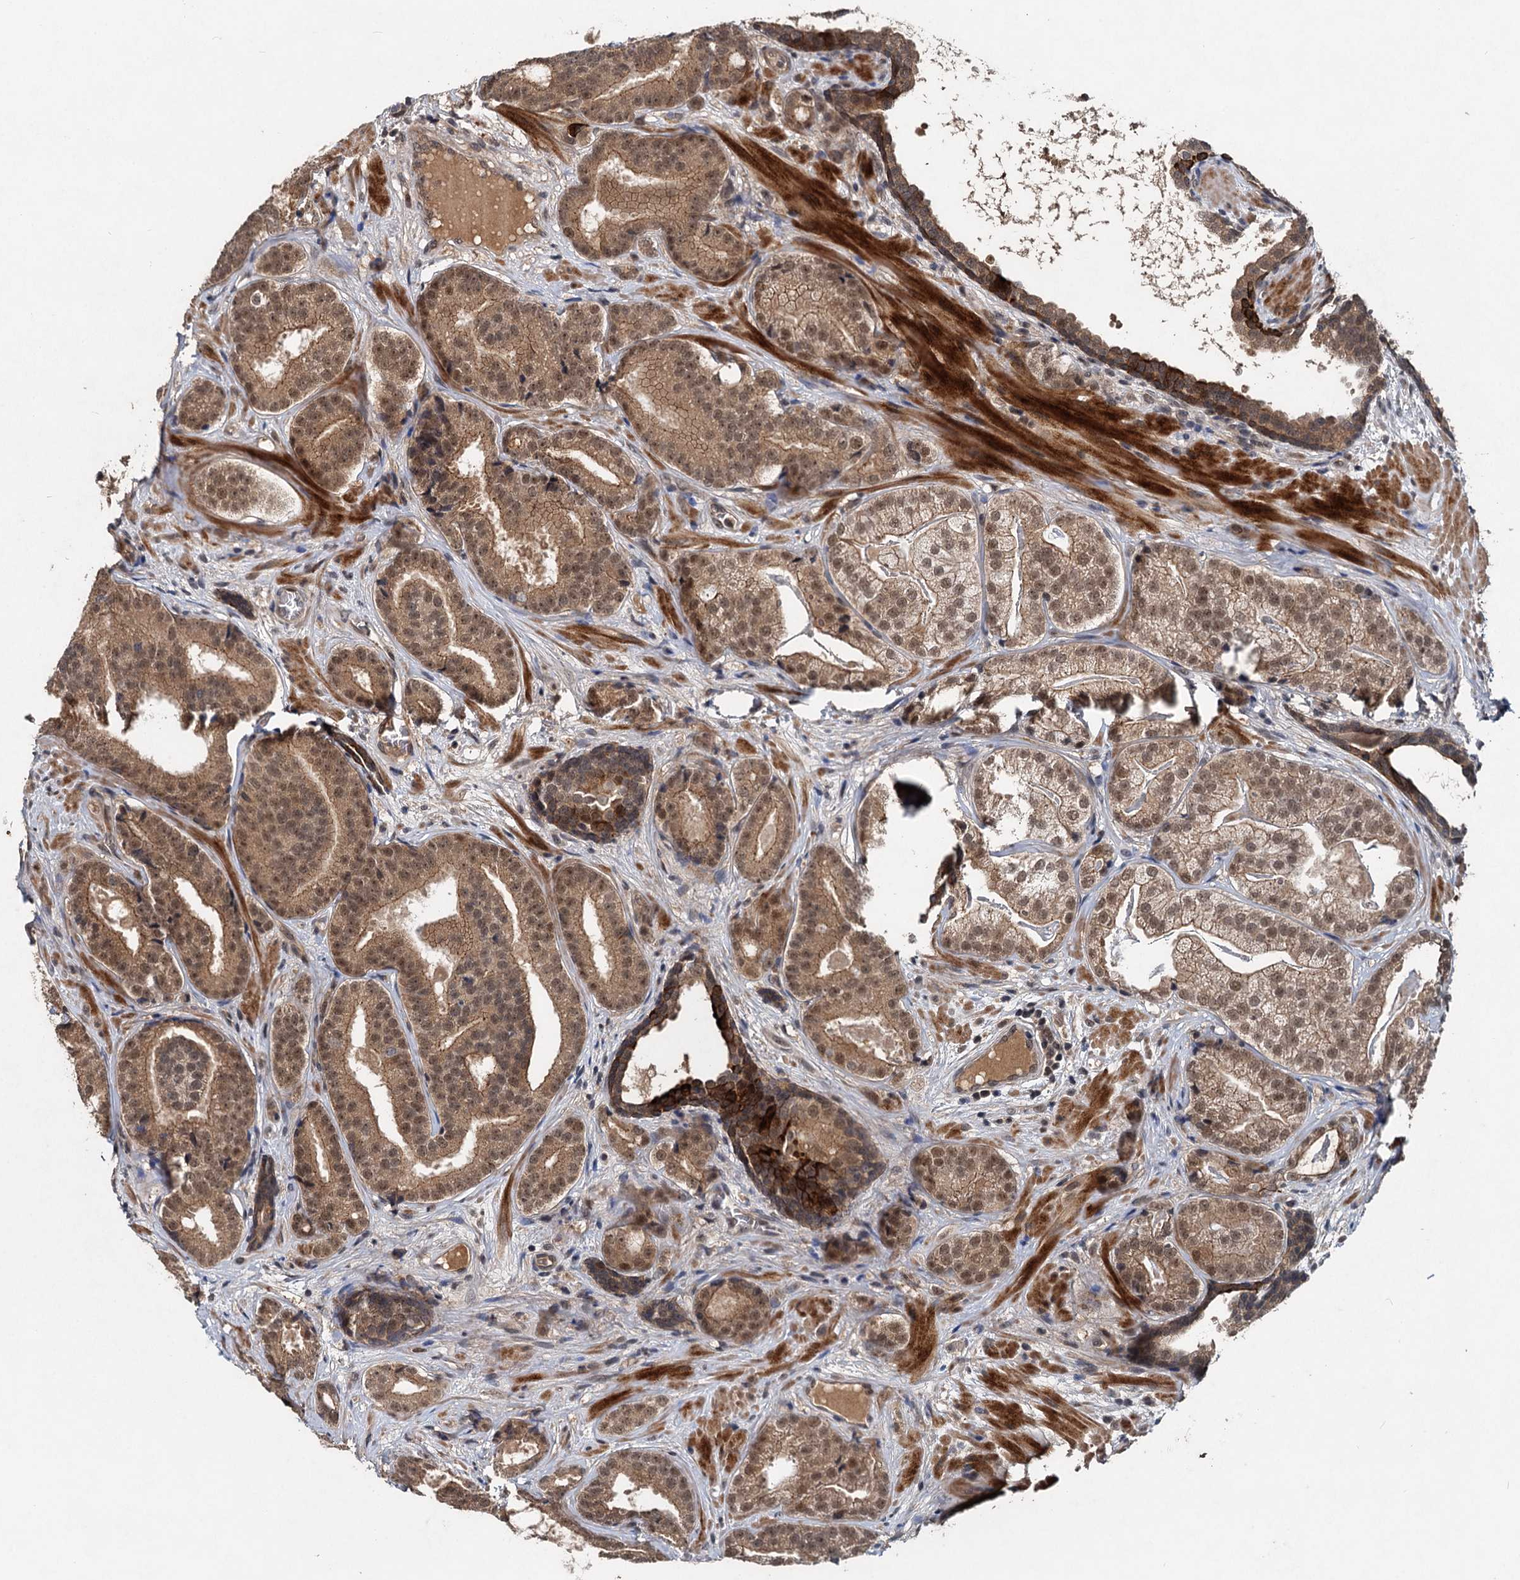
{"staining": {"intensity": "moderate", "quantity": ">75%", "location": "cytoplasmic/membranous,nuclear"}, "tissue": "prostate cancer", "cell_type": "Tumor cells", "image_type": "cancer", "snomed": [{"axis": "morphology", "description": "Adenocarcinoma, High grade"}, {"axis": "topography", "description": "Prostate"}], "caption": "Protein analysis of prostate cancer tissue displays moderate cytoplasmic/membranous and nuclear expression in approximately >75% of tumor cells. (brown staining indicates protein expression, while blue staining denotes nuclei).", "gene": "RITA1", "patient": {"sex": "male", "age": 60}}